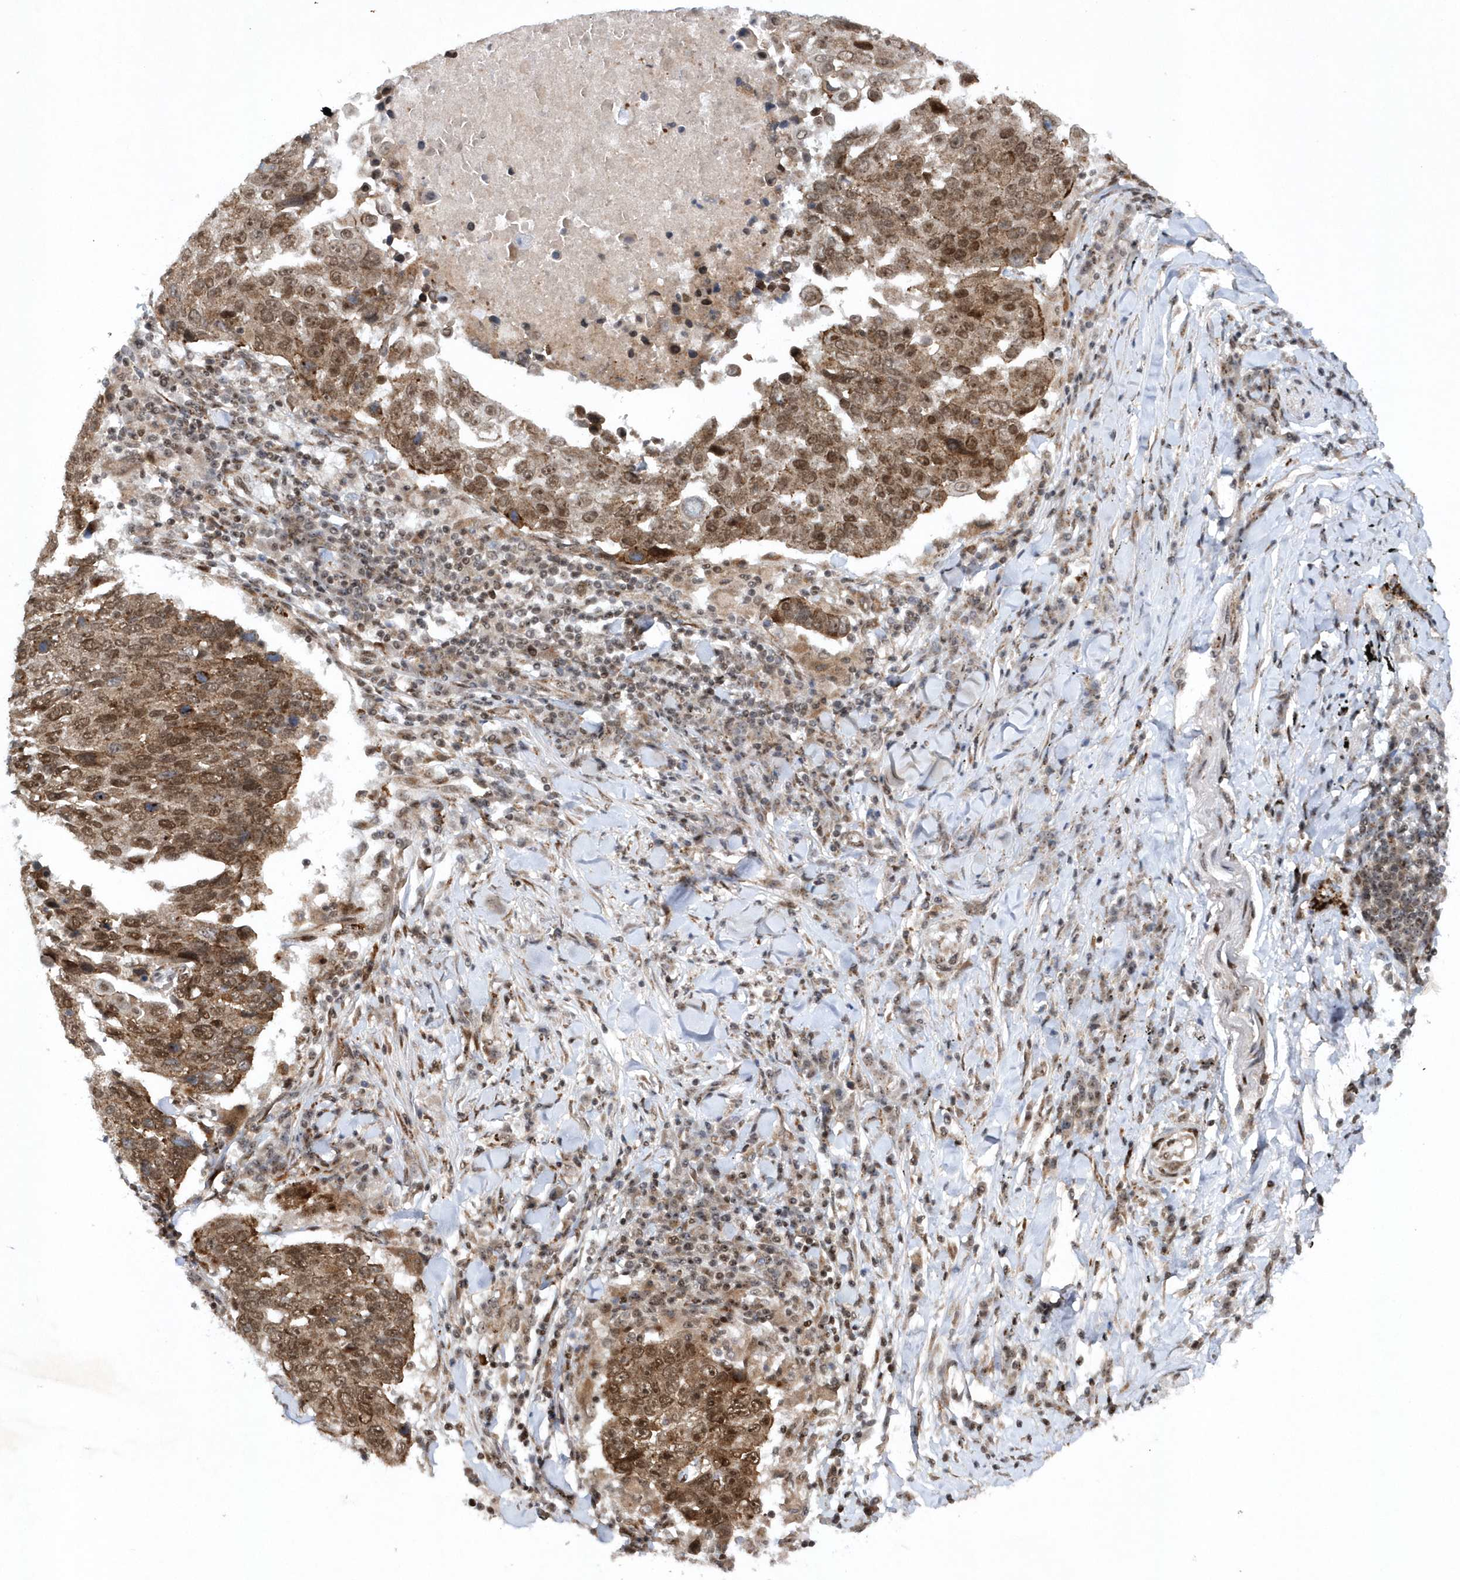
{"staining": {"intensity": "moderate", "quantity": ">75%", "location": "cytoplasmic/membranous,nuclear"}, "tissue": "lung cancer", "cell_type": "Tumor cells", "image_type": "cancer", "snomed": [{"axis": "morphology", "description": "Squamous cell carcinoma, NOS"}, {"axis": "topography", "description": "Lung"}], "caption": "Lung cancer (squamous cell carcinoma) stained with a brown dye reveals moderate cytoplasmic/membranous and nuclear positive positivity in about >75% of tumor cells.", "gene": "SOWAHB", "patient": {"sex": "male", "age": 66}}